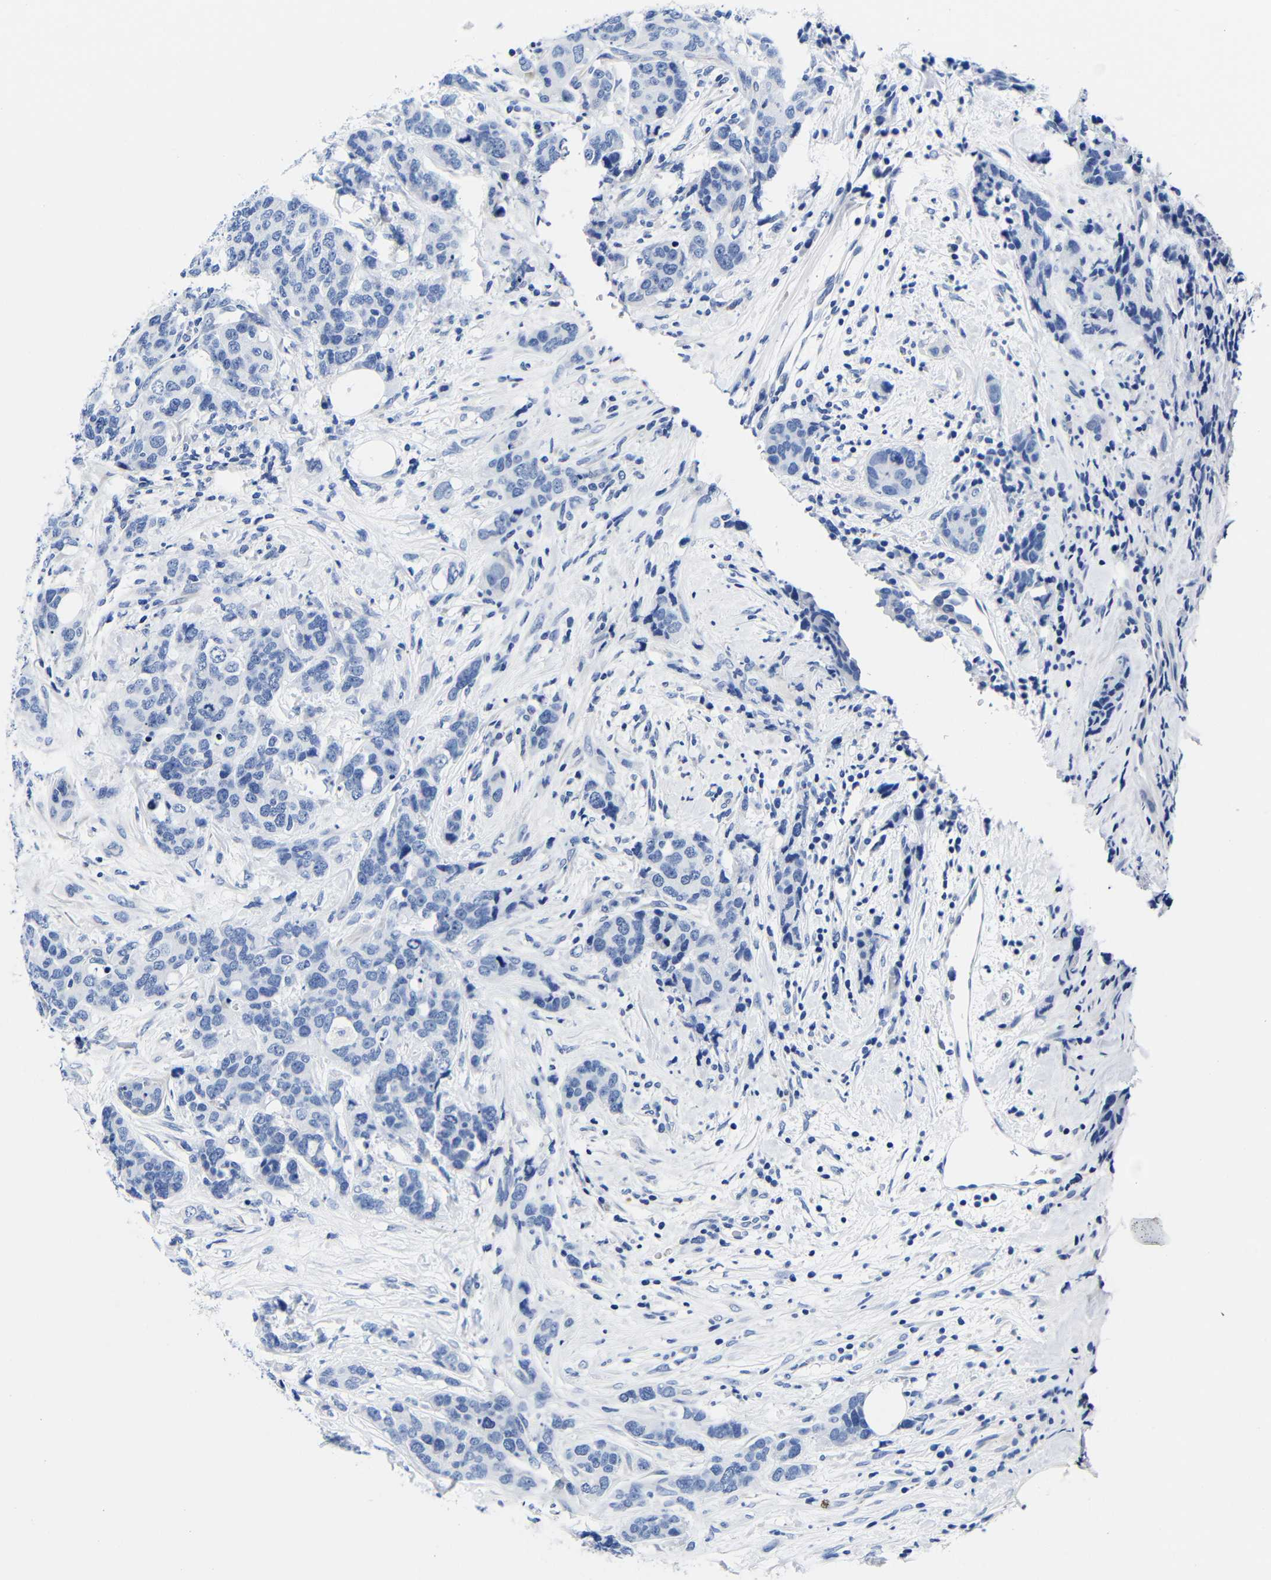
{"staining": {"intensity": "negative", "quantity": "none", "location": "none"}, "tissue": "breast cancer", "cell_type": "Tumor cells", "image_type": "cancer", "snomed": [{"axis": "morphology", "description": "Lobular carcinoma"}, {"axis": "topography", "description": "Breast"}], "caption": "Tumor cells show no significant positivity in breast cancer.", "gene": "CLEC4G", "patient": {"sex": "female", "age": 59}}